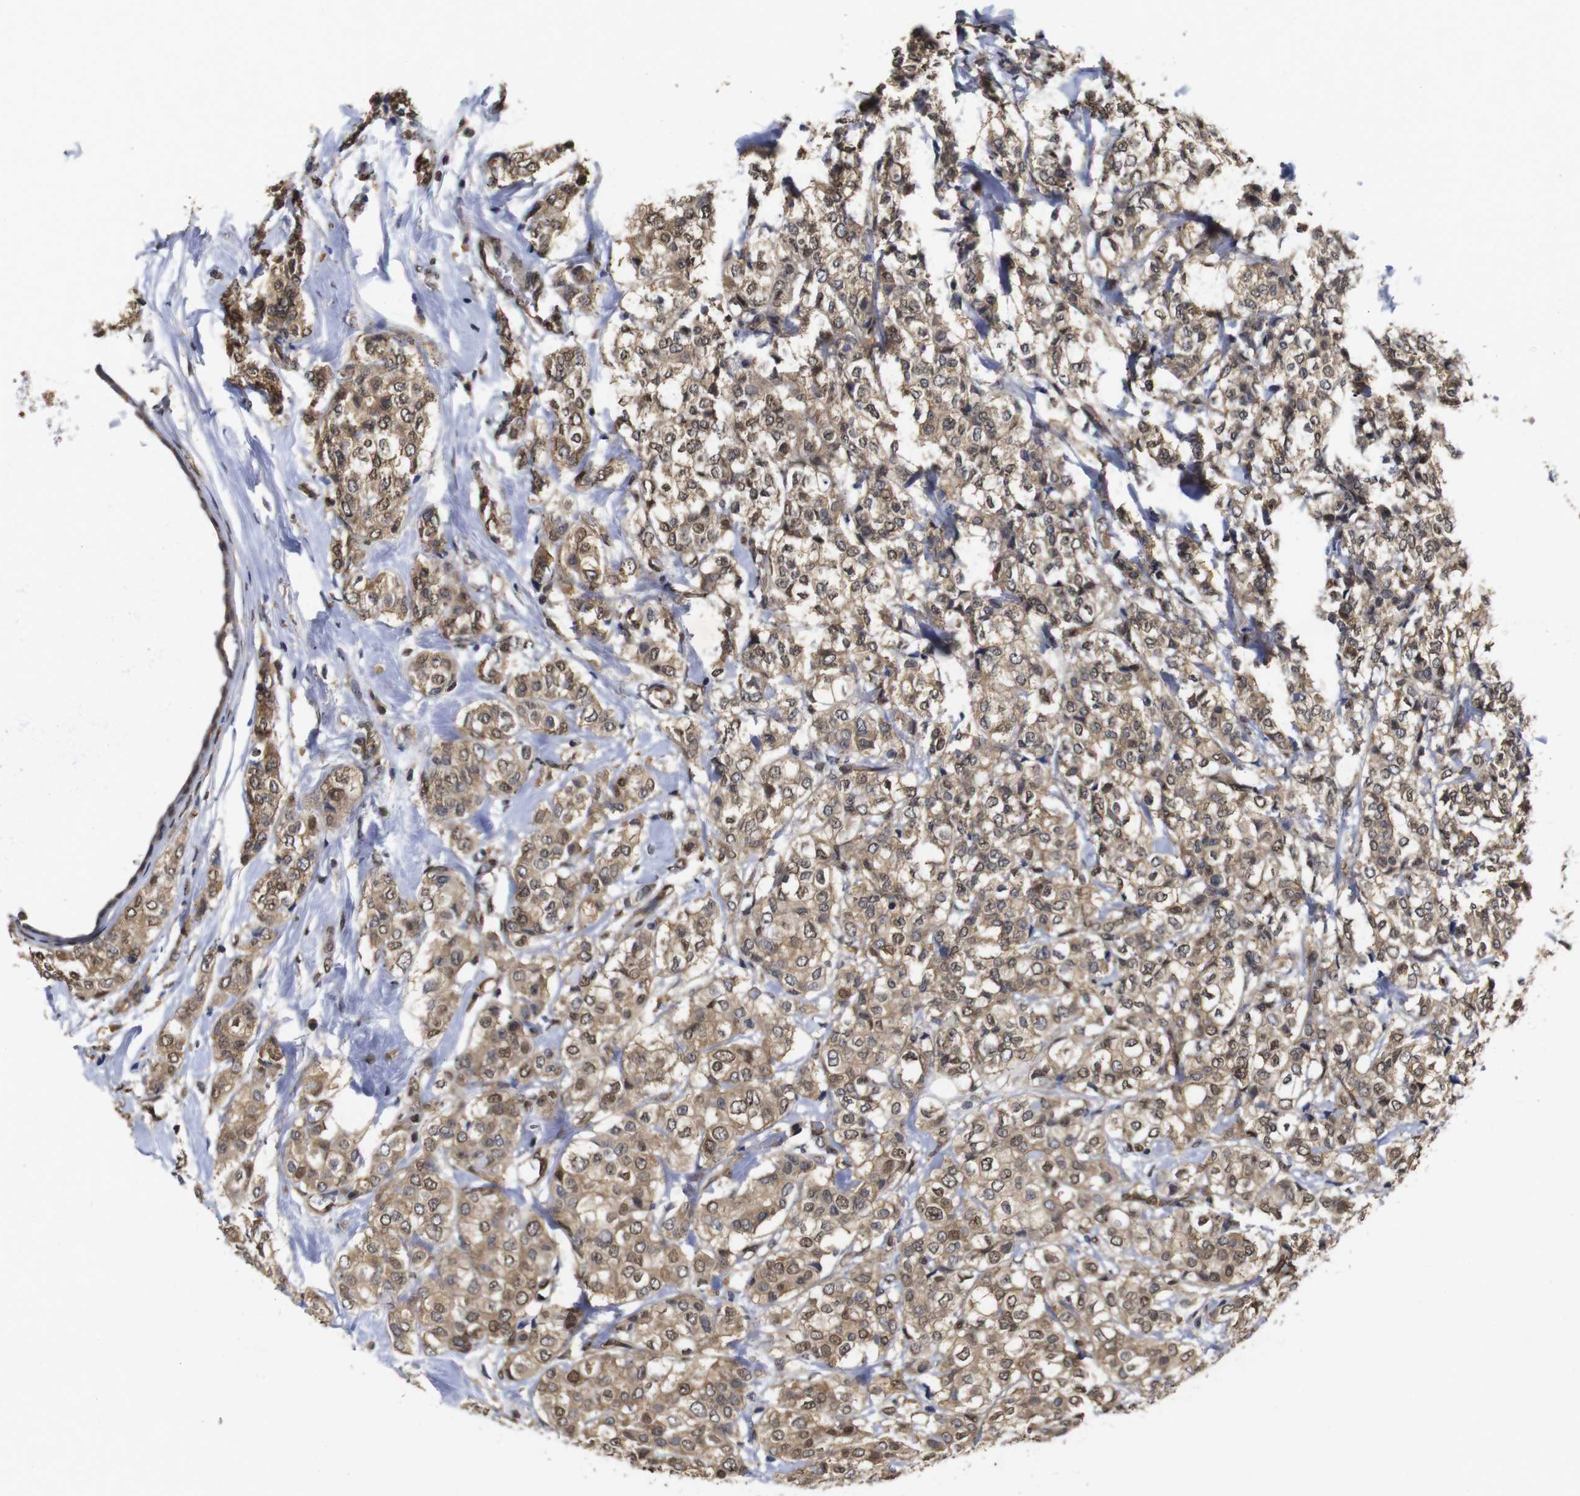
{"staining": {"intensity": "moderate", "quantity": ">75%", "location": "cytoplasmic/membranous"}, "tissue": "breast cancer", "cell_type": "Tumor cells", "image_type": "cancer", "snomed": [{"axis": "morphology", "description": "Lobular carcinoma"}, {"axis": "topography", "description": "Breast"}], "caption": "Lobular carcinoma (breast) stained for a protein exhibits moderate cytoplasmic/membranous positivity in tumor cells.", "gene": "SUMO3", "patient": {"sex": "female", "age": 60}}